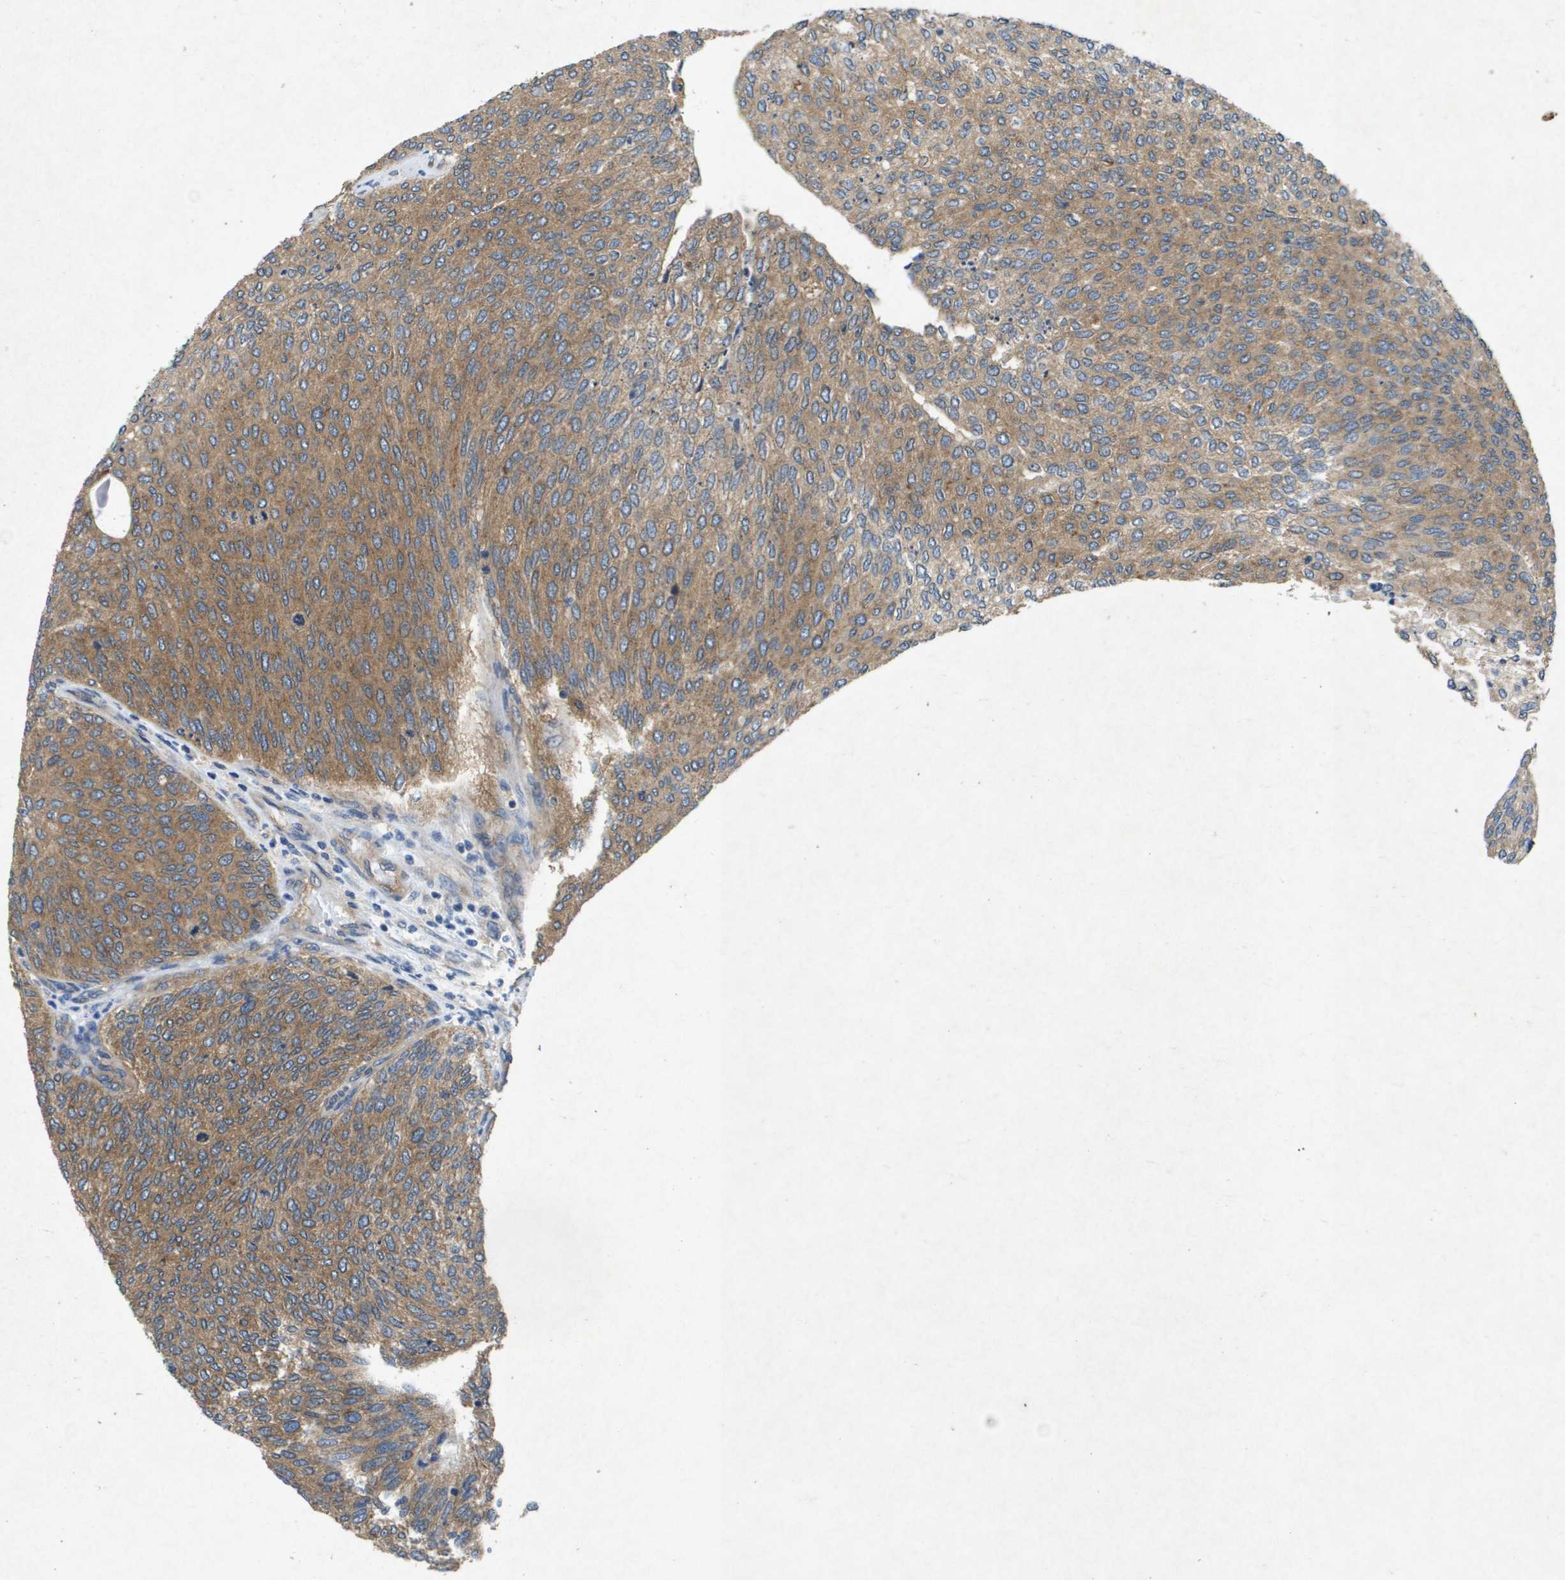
{"staining": {"intensity": "moderate", "quantity": ">75%", "location": "cytoplasmic/membranous"}, "tissue": "urothelial cancer", "cell_type": "Tumor cells", "image_type": "cancer", "snomed": [{"axis": "morphology", "description": "Urothelial carcinoma, Low grade"}, {"axis": "topography", "description": "Urinary bladder"}], "caption": "Immunohistochemistry of urothelial cancer exhibits medium levels of moderate cytoplasmic/membranous staining in about >75% of tumor cells. (Stains: DAB (3,3'-diaminobenzidine) in brown, nuclei in blue, Microscopy: brightfield microscopy at high magnification).", "gene": "PTPRT", "patient": {"sex": "female", "age": 79}}